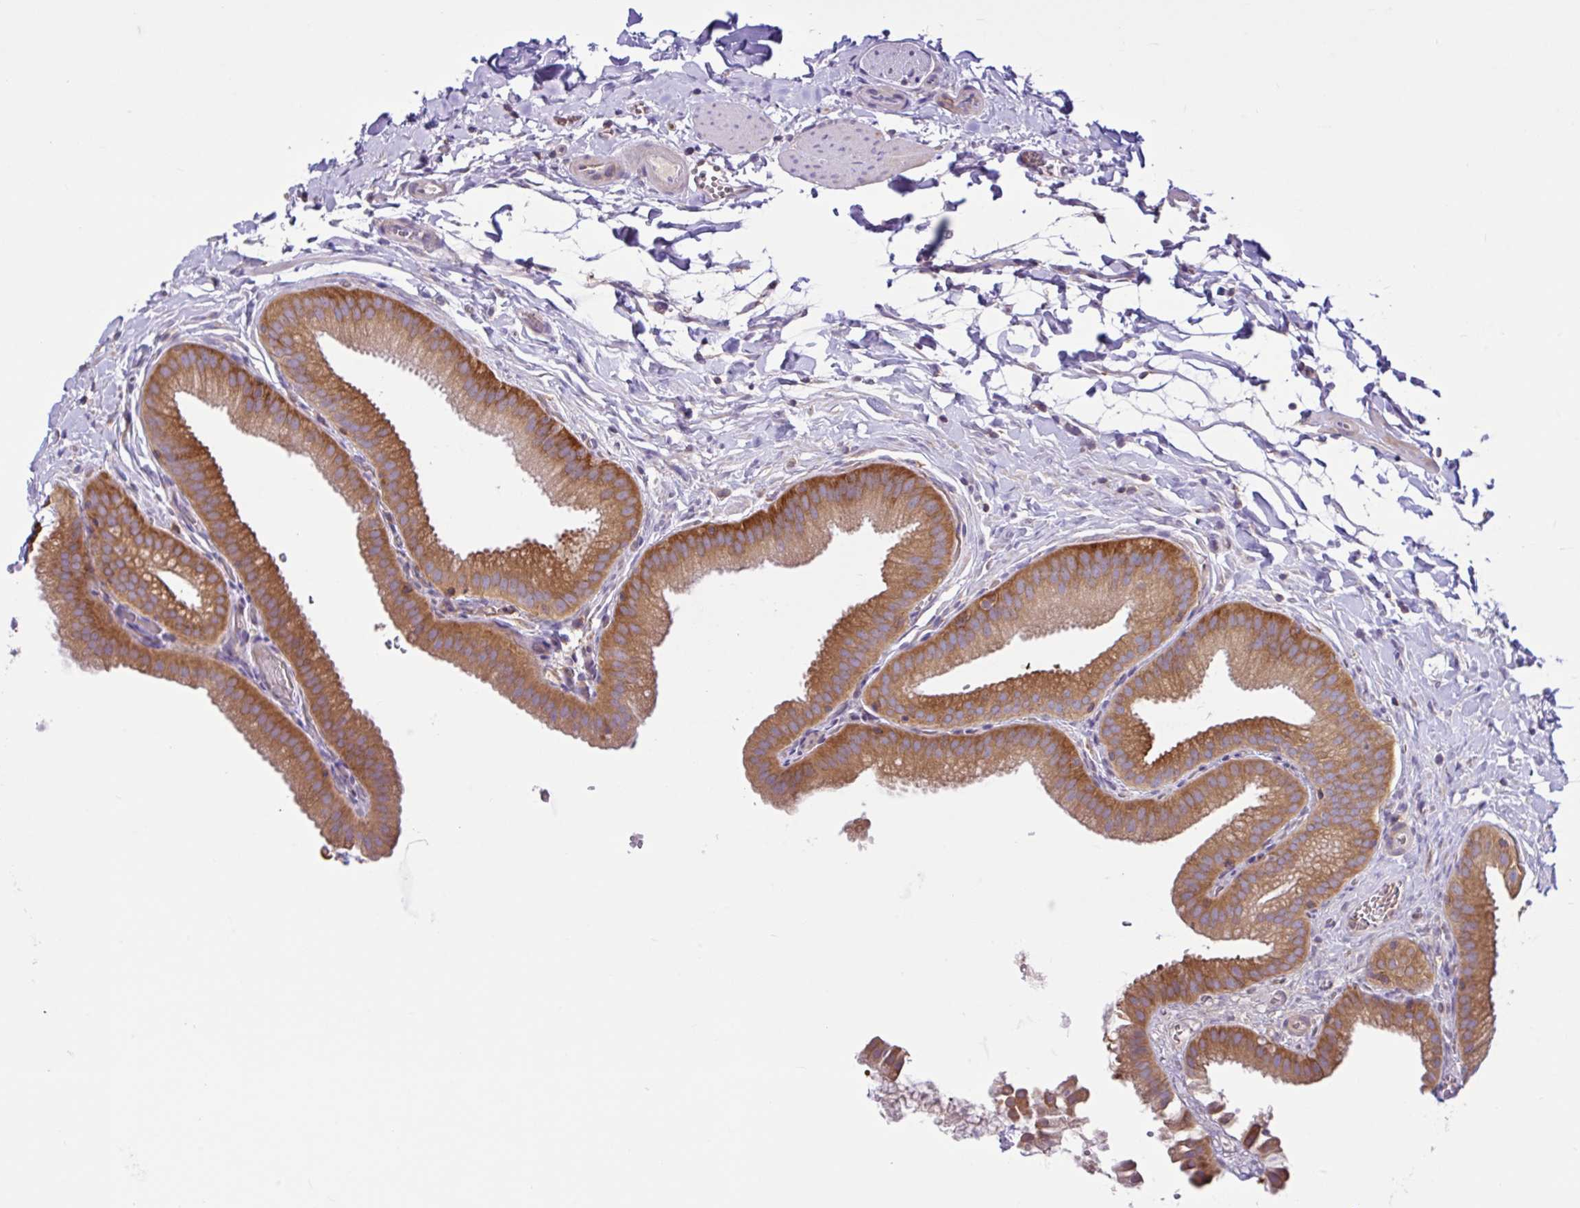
{"staining": {"intensity": "strong", "quantity": ">75%", "location": "cytoplasmic/membranous"}, "tissue": "gallbladder", "cell_type": "Glandular cells", "image_type": "normal", "snomed": [{"axis": "morphology", "description": "Normal tissue, NOS"}, {"axis": "topography", "description": "Gallbladder"}], "caption": "Gallbladder stained with immunohistochemistry (IHC) demonstrates strong cytoplasmic/membranous staining in approximately >75% of glandular cells. (IHC, brightfield microscopy, high magnification).", "gene": "LARS1", "patient": {"sex": "female", "age": 63}}